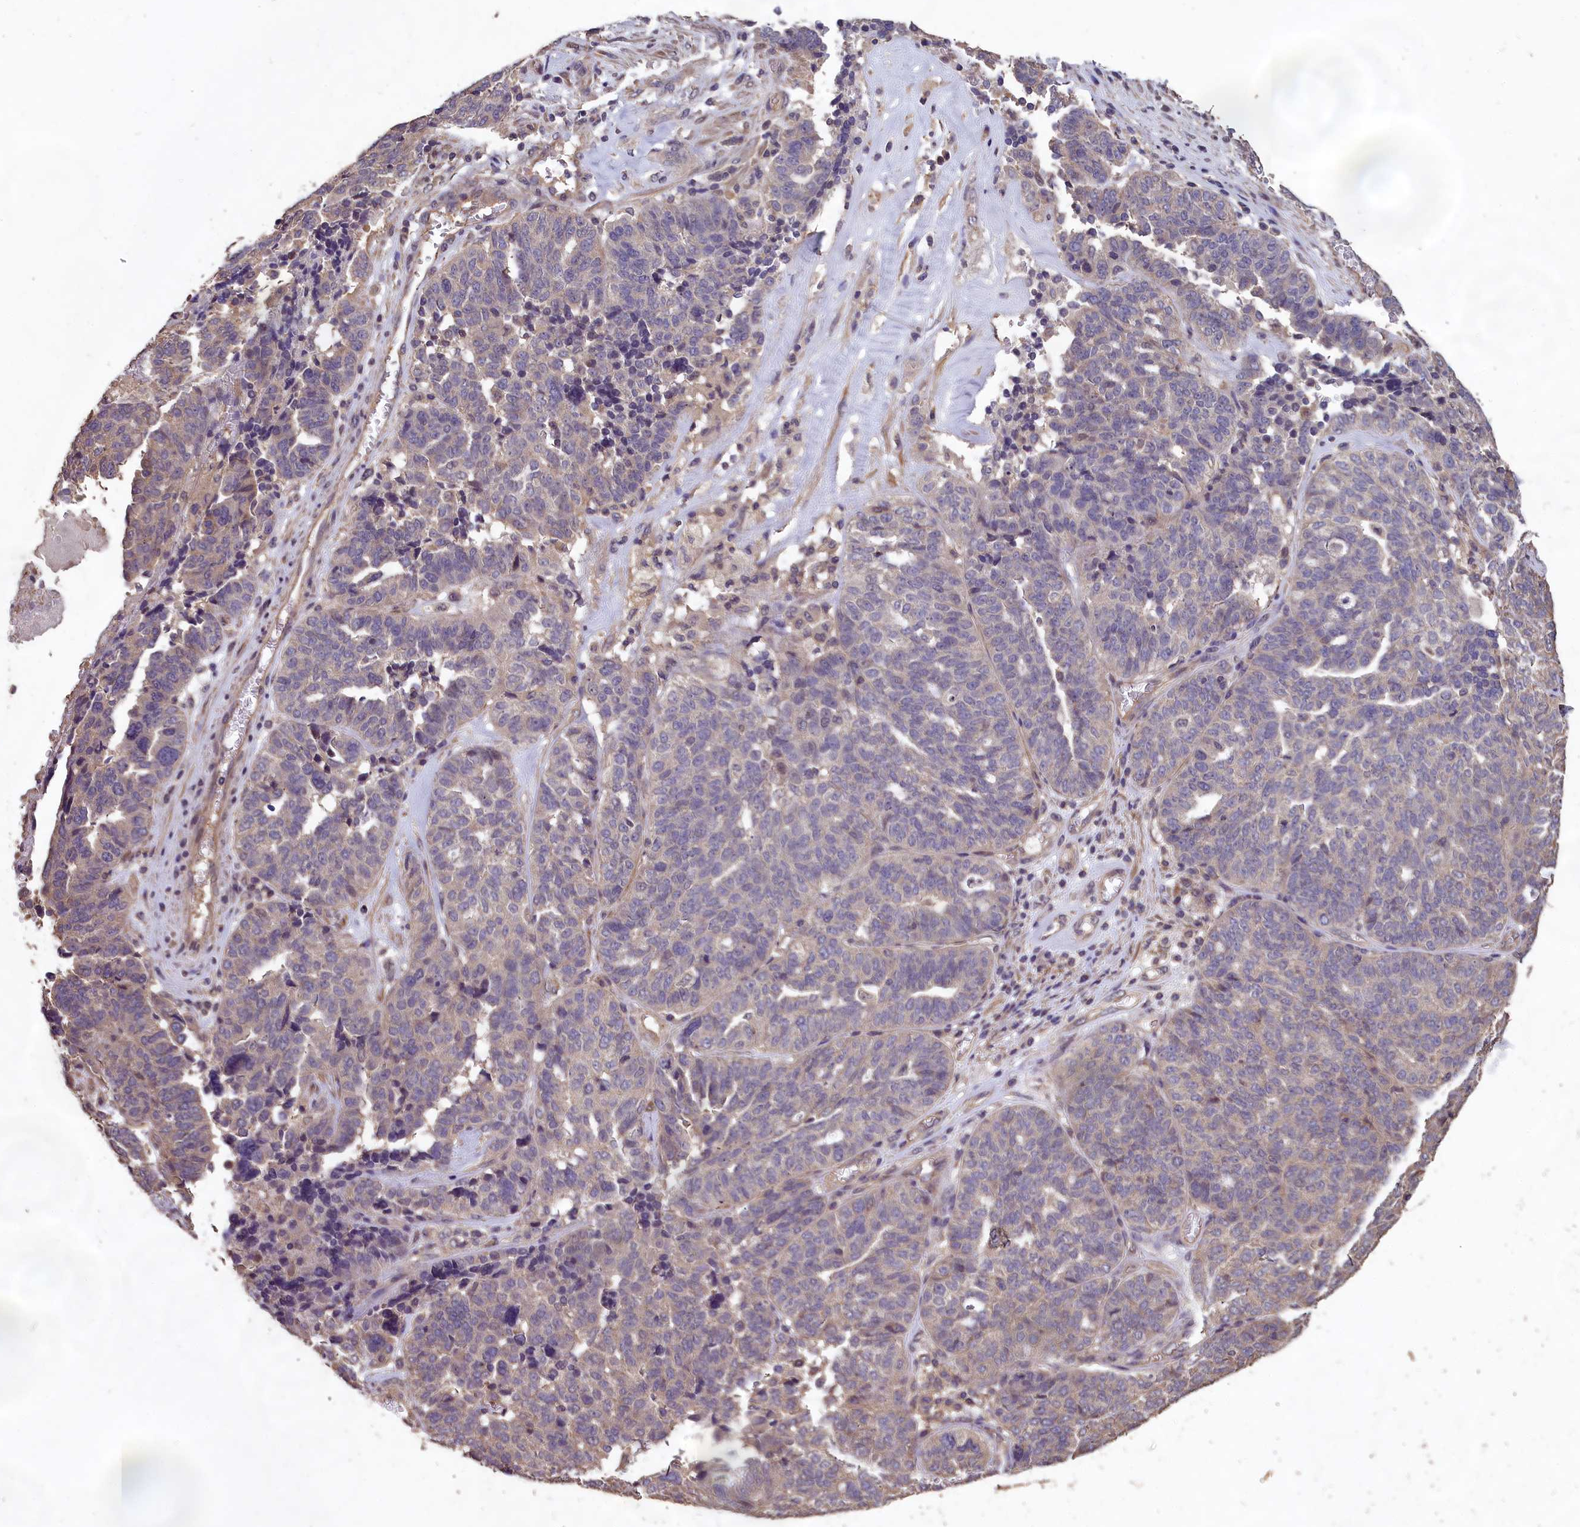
{"staining": {"intensity": "negative", "quantity": "none", "location": "none"}, "tissue": "ovarian cancer", "cell_type": "Tumor cells", "image_type": "cancer", "snomed": [{"axis": "morphology", "description": "Cystadenocarcinoma, serous, NOS"}, {"axis": "topography", "description": "Ovary"}], "caption": "Immunohistochemical staining of human serous cystadenocarcinoma (ovarian) displays no significant staining in tumor cells.", "gene": "CHD9", "patient": {"sex": "female", "age": 59}}